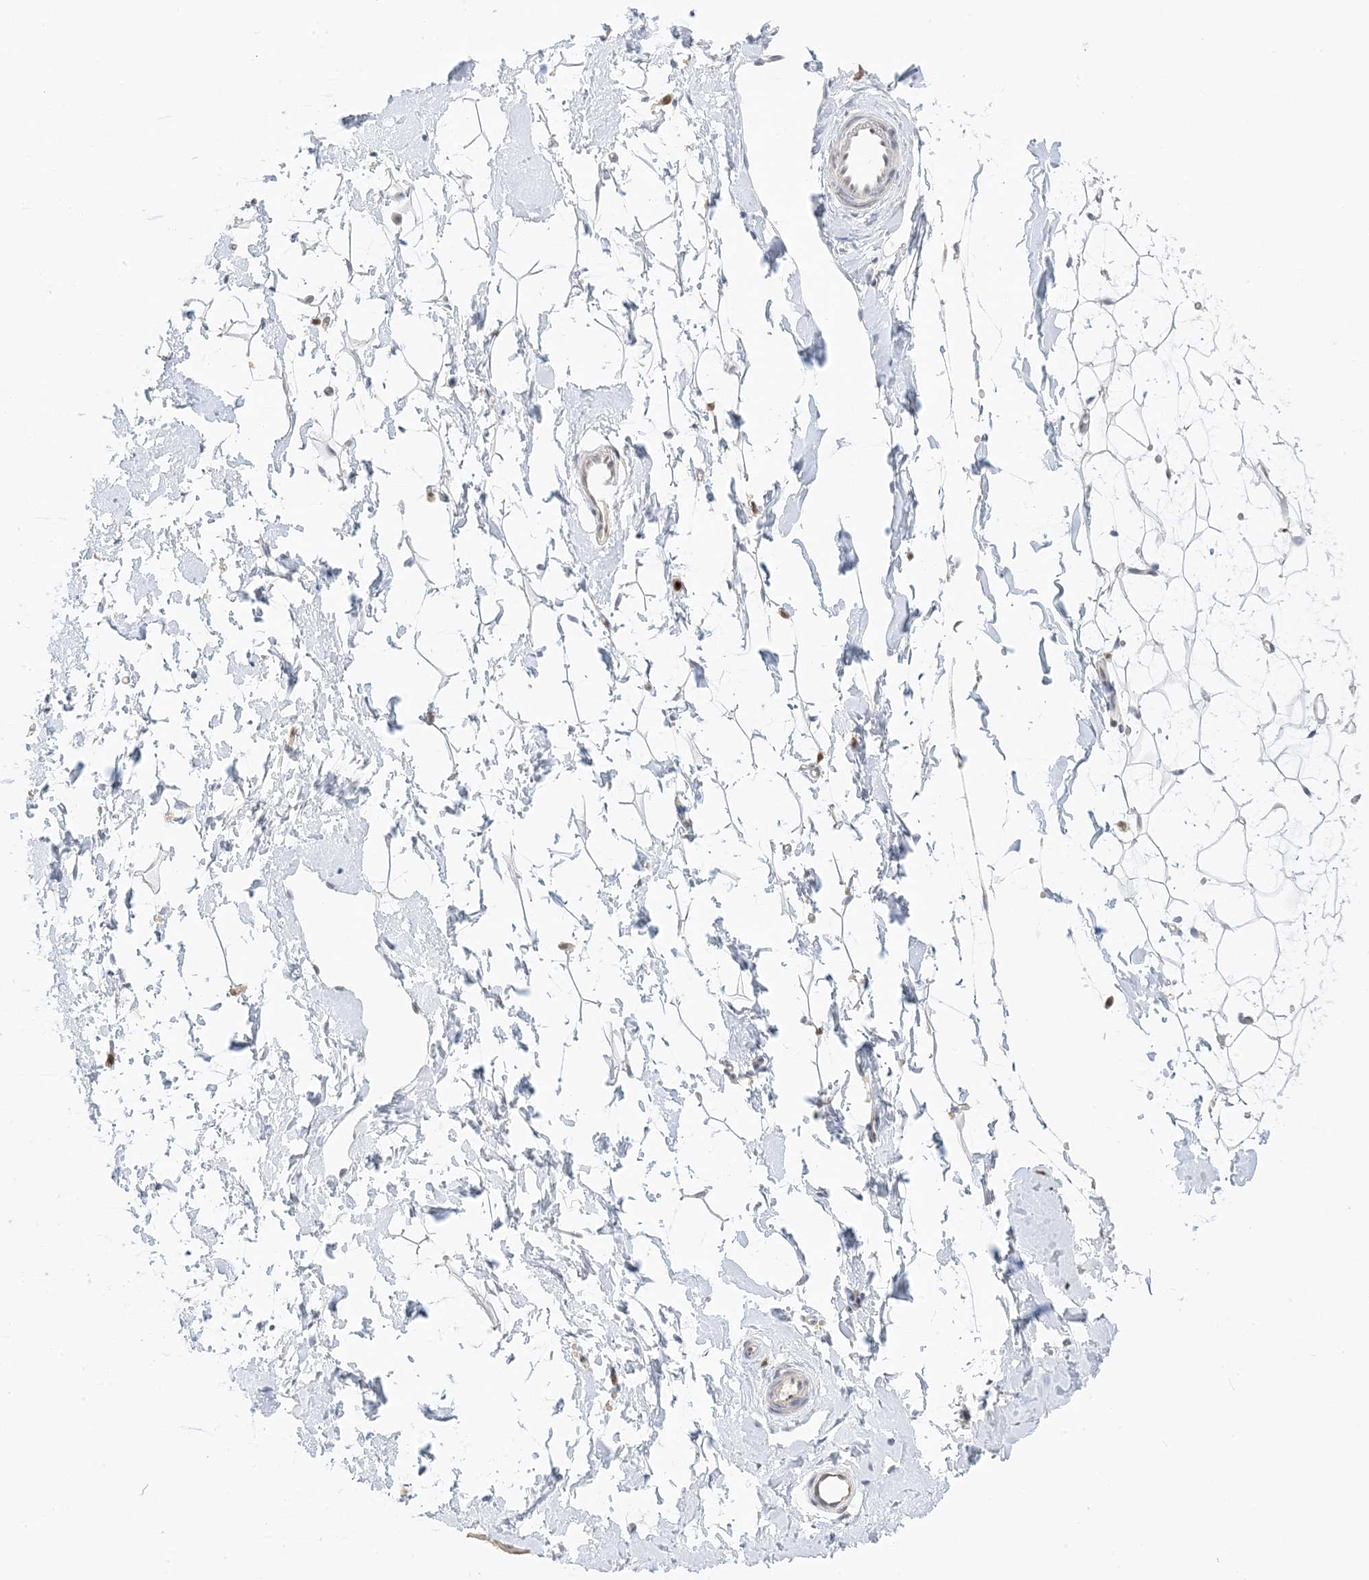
{"staining": {"intensity": "negative", "quantity": "none", "location": "none"}, "tissue": "adipose tissue", "cell_type": "Adipocytes", "image_type": "normal", "snomed": [{"axis": "morphology", "description": "Normal tissue, NOS"}, {"axis": "topography", "description": "Breast"}], "caption": "Adipocytes show no significant positivity in unremarkable adipose tissue. Brightfield microscopy of immunohistochemistry (IHC) stained with DAB (brown) and hematoxylin (blue), captured at high magnification.", "gene": "GCA", "patient": {"sex": "female", "age": 23}}